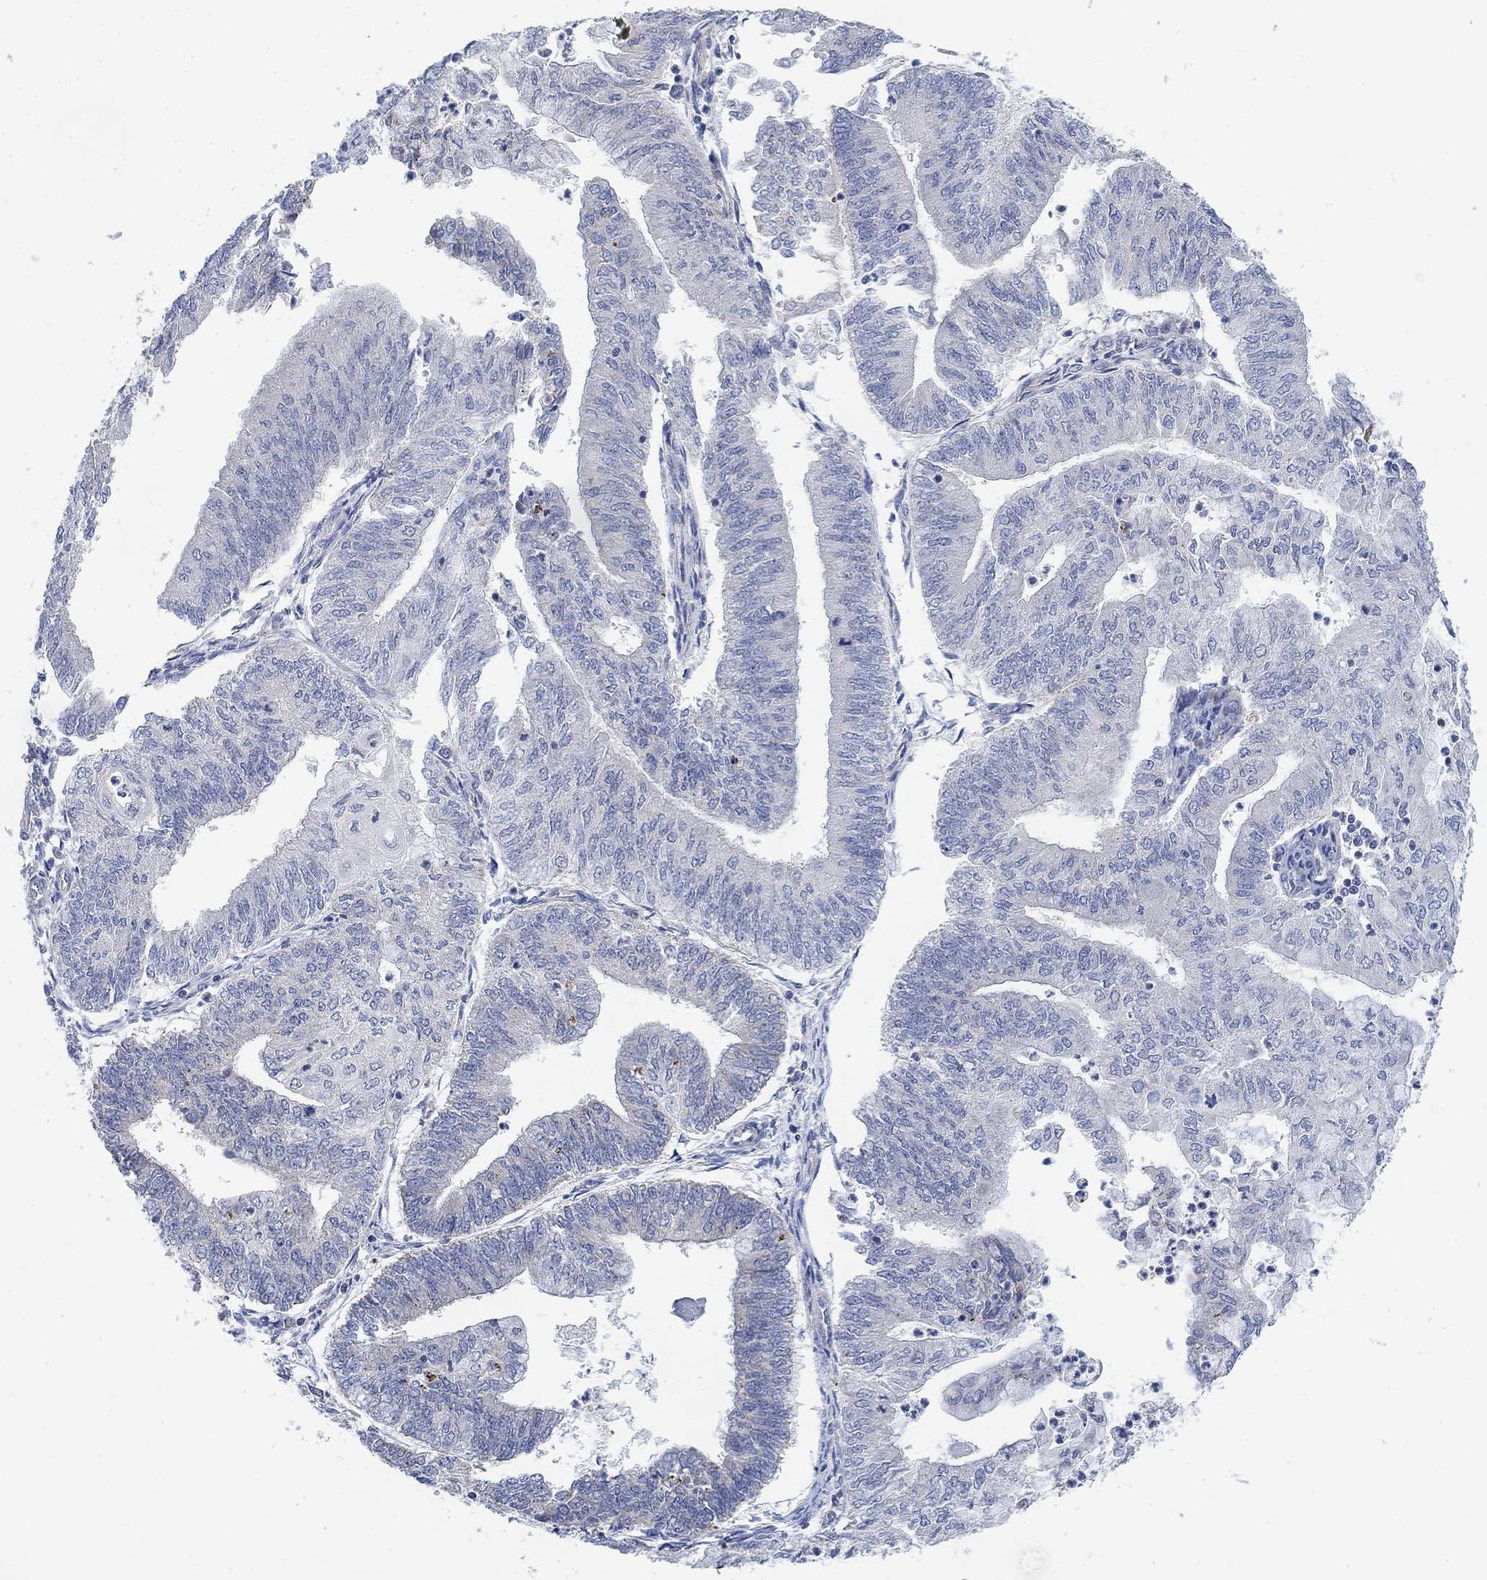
{"staining": {"intensity": "negative", "quantity": "none", "location": "none"}, "tissue": "endometrial cancer", "cell_type": "Tumor cells", "image_type": "cancer", "snomed": [{"axis": "morphology", "description": "Adenocarcinoma, NOS"}, {"axis": "topography", "description": "Endometrium"}], "caption": "IHC photomicrograph of endometrial adenocarcinoma stained for a protein (brown), which shows no staining in tumor cells.", "gene": "HCRTR1", "patient": {"sex": "female", "age": 59}}